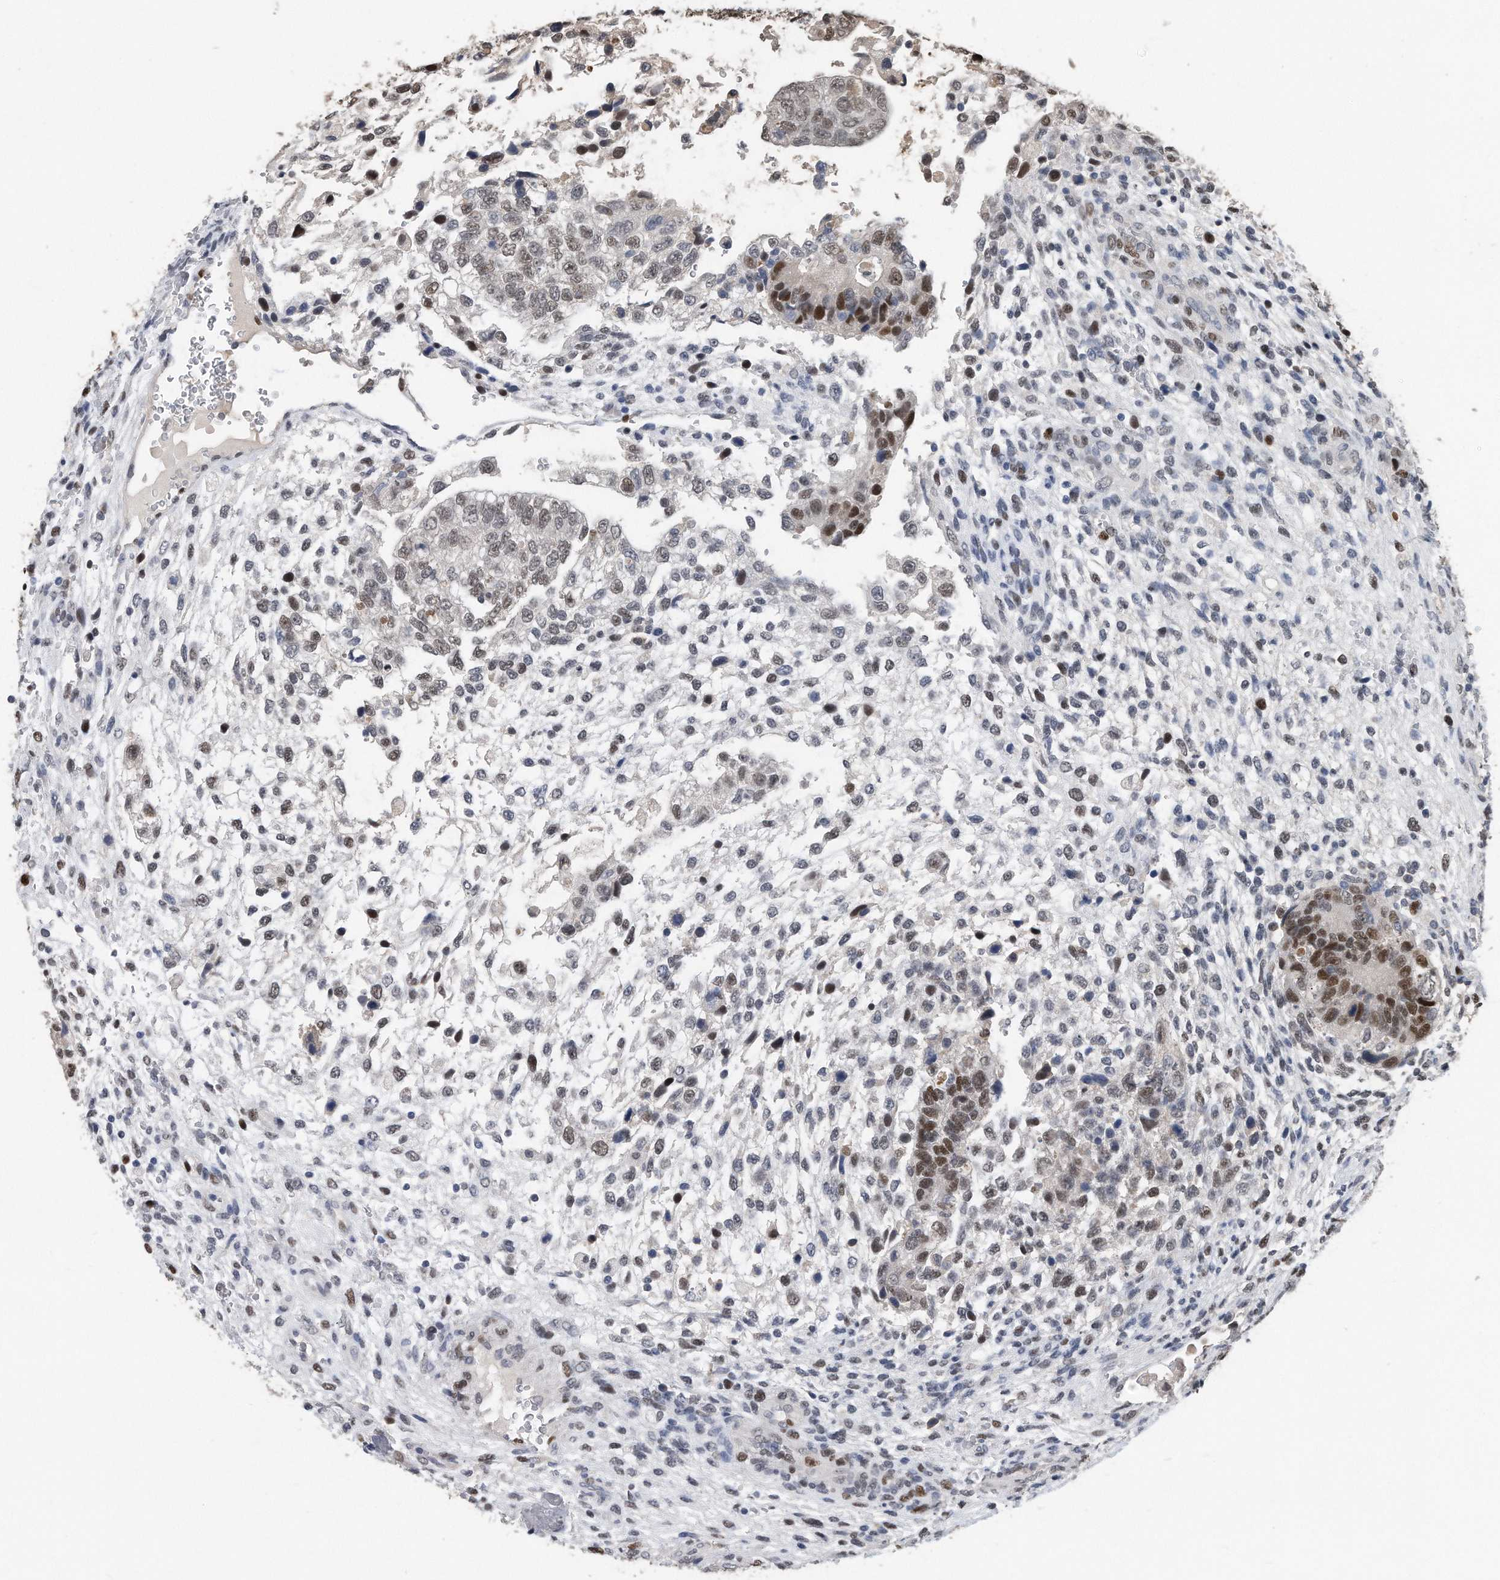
{"staining": {"intensity": "moderate", "quantity": "25%-75%", "location": "nuclear"}, "tissue": "testis cancer", "cell_type": "Tumor cells", "image_type": "cancer", "snomed": [{"axis": "morphology", "description": "Carcinoma, Embryonal, NOS"}, {"axis": "topography", "description": "Testis"}], "caption": "Approximately 25%-75% of tumor cells in human testis cancer reveal moderate nuclear protein staining as visualized by brown immunohistochemical staining.", "gene": "PCNA", "patient": {"sex": "male", "age": 37}}